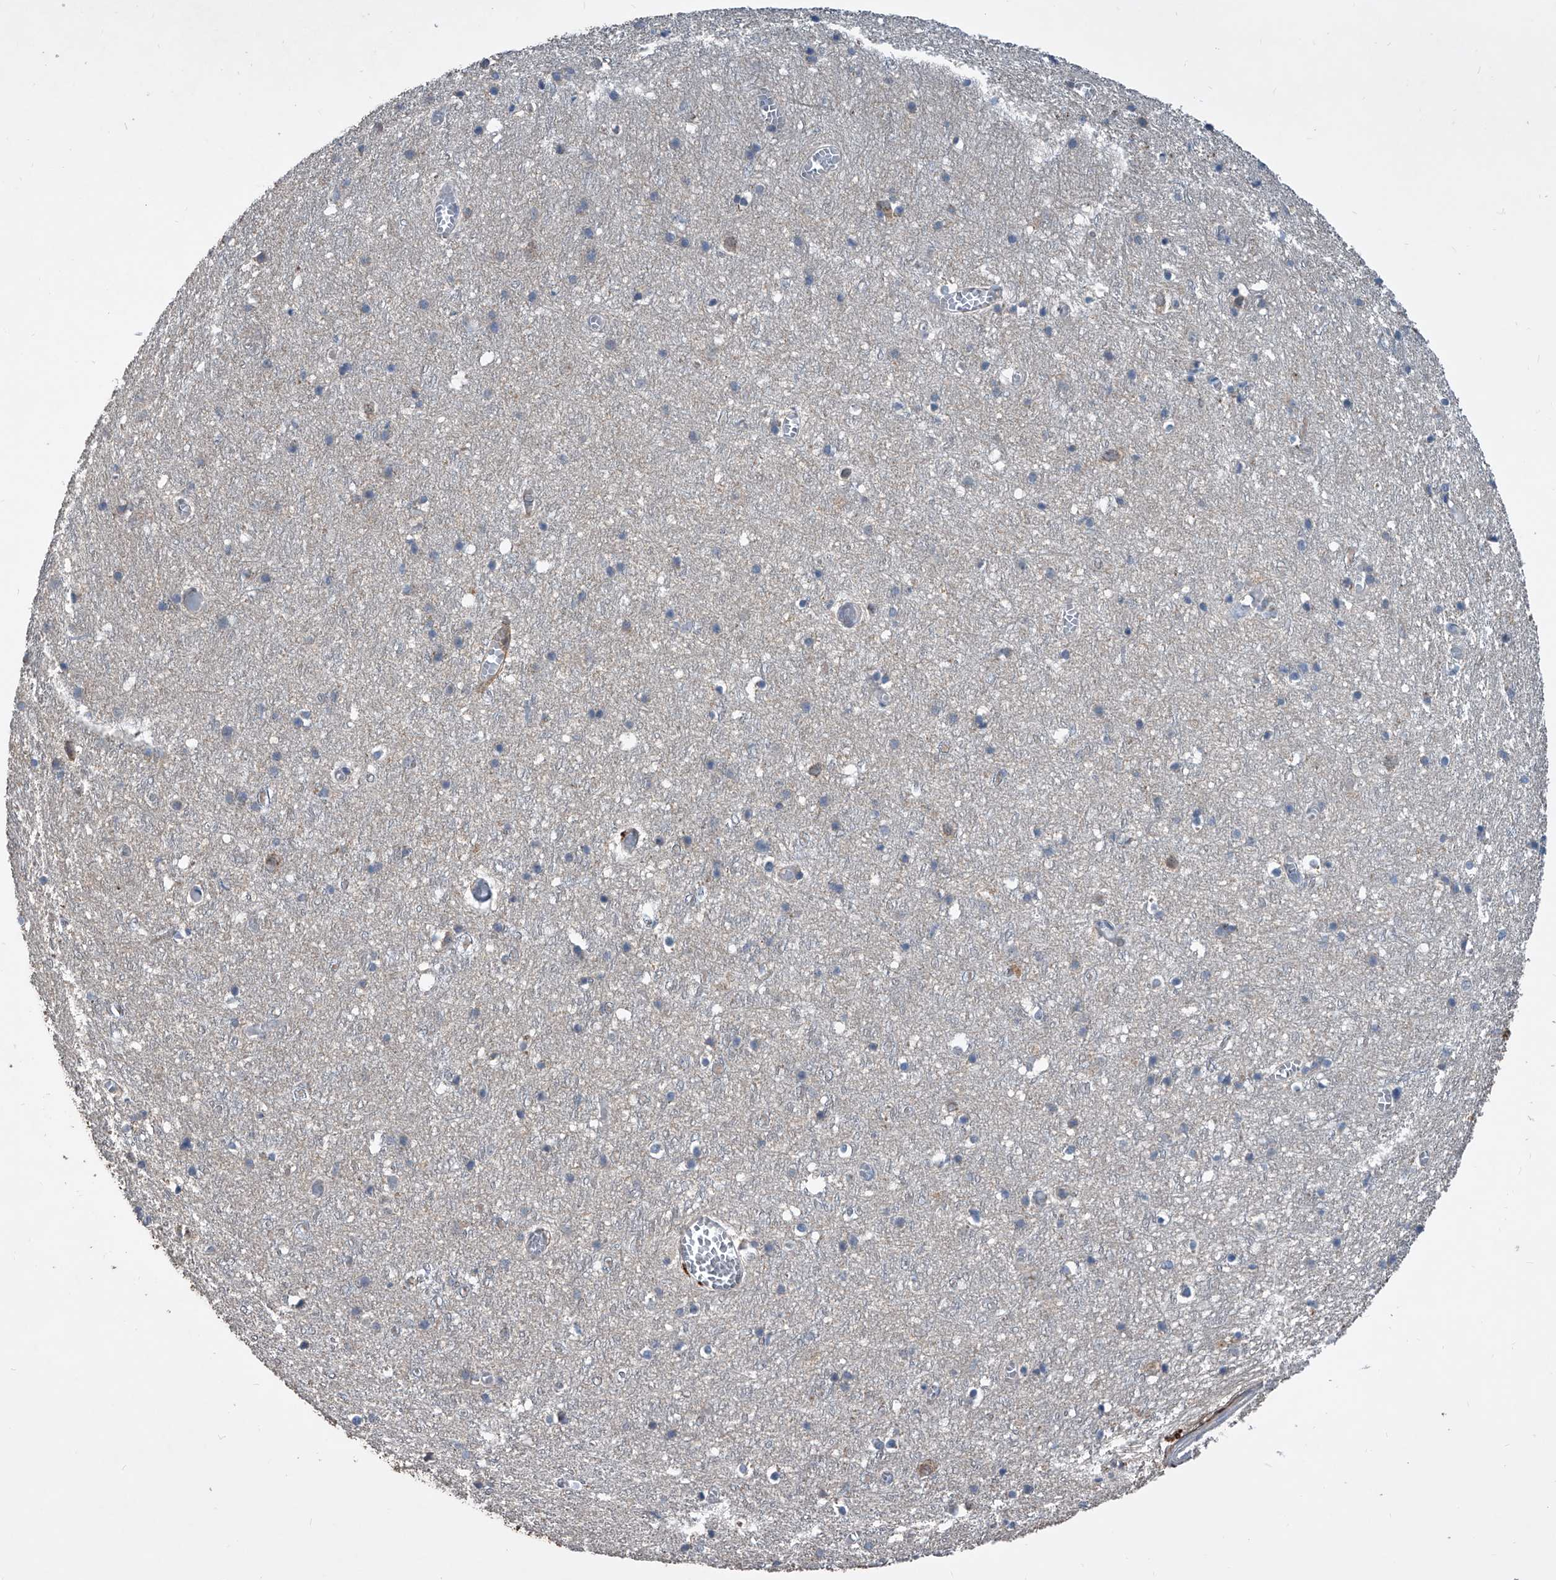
{"staining": {"intensity": "negative", "quantity": "none", "location": "none"}, "tissue": "cerebral cortex", "cell_type": "Endothelial cells", "image_type": "normal", "snomed": [{"axis": "morphology", "description": "Normal tissue, NOS"}, {"axis": "topography", "description": "Cerebral cortex"}], "caption": "Endothelial cells show no significant staining in normal cerebral cortex.", "gene": "PHACTR1", "patient": {"sex": "female", "age": 64}}